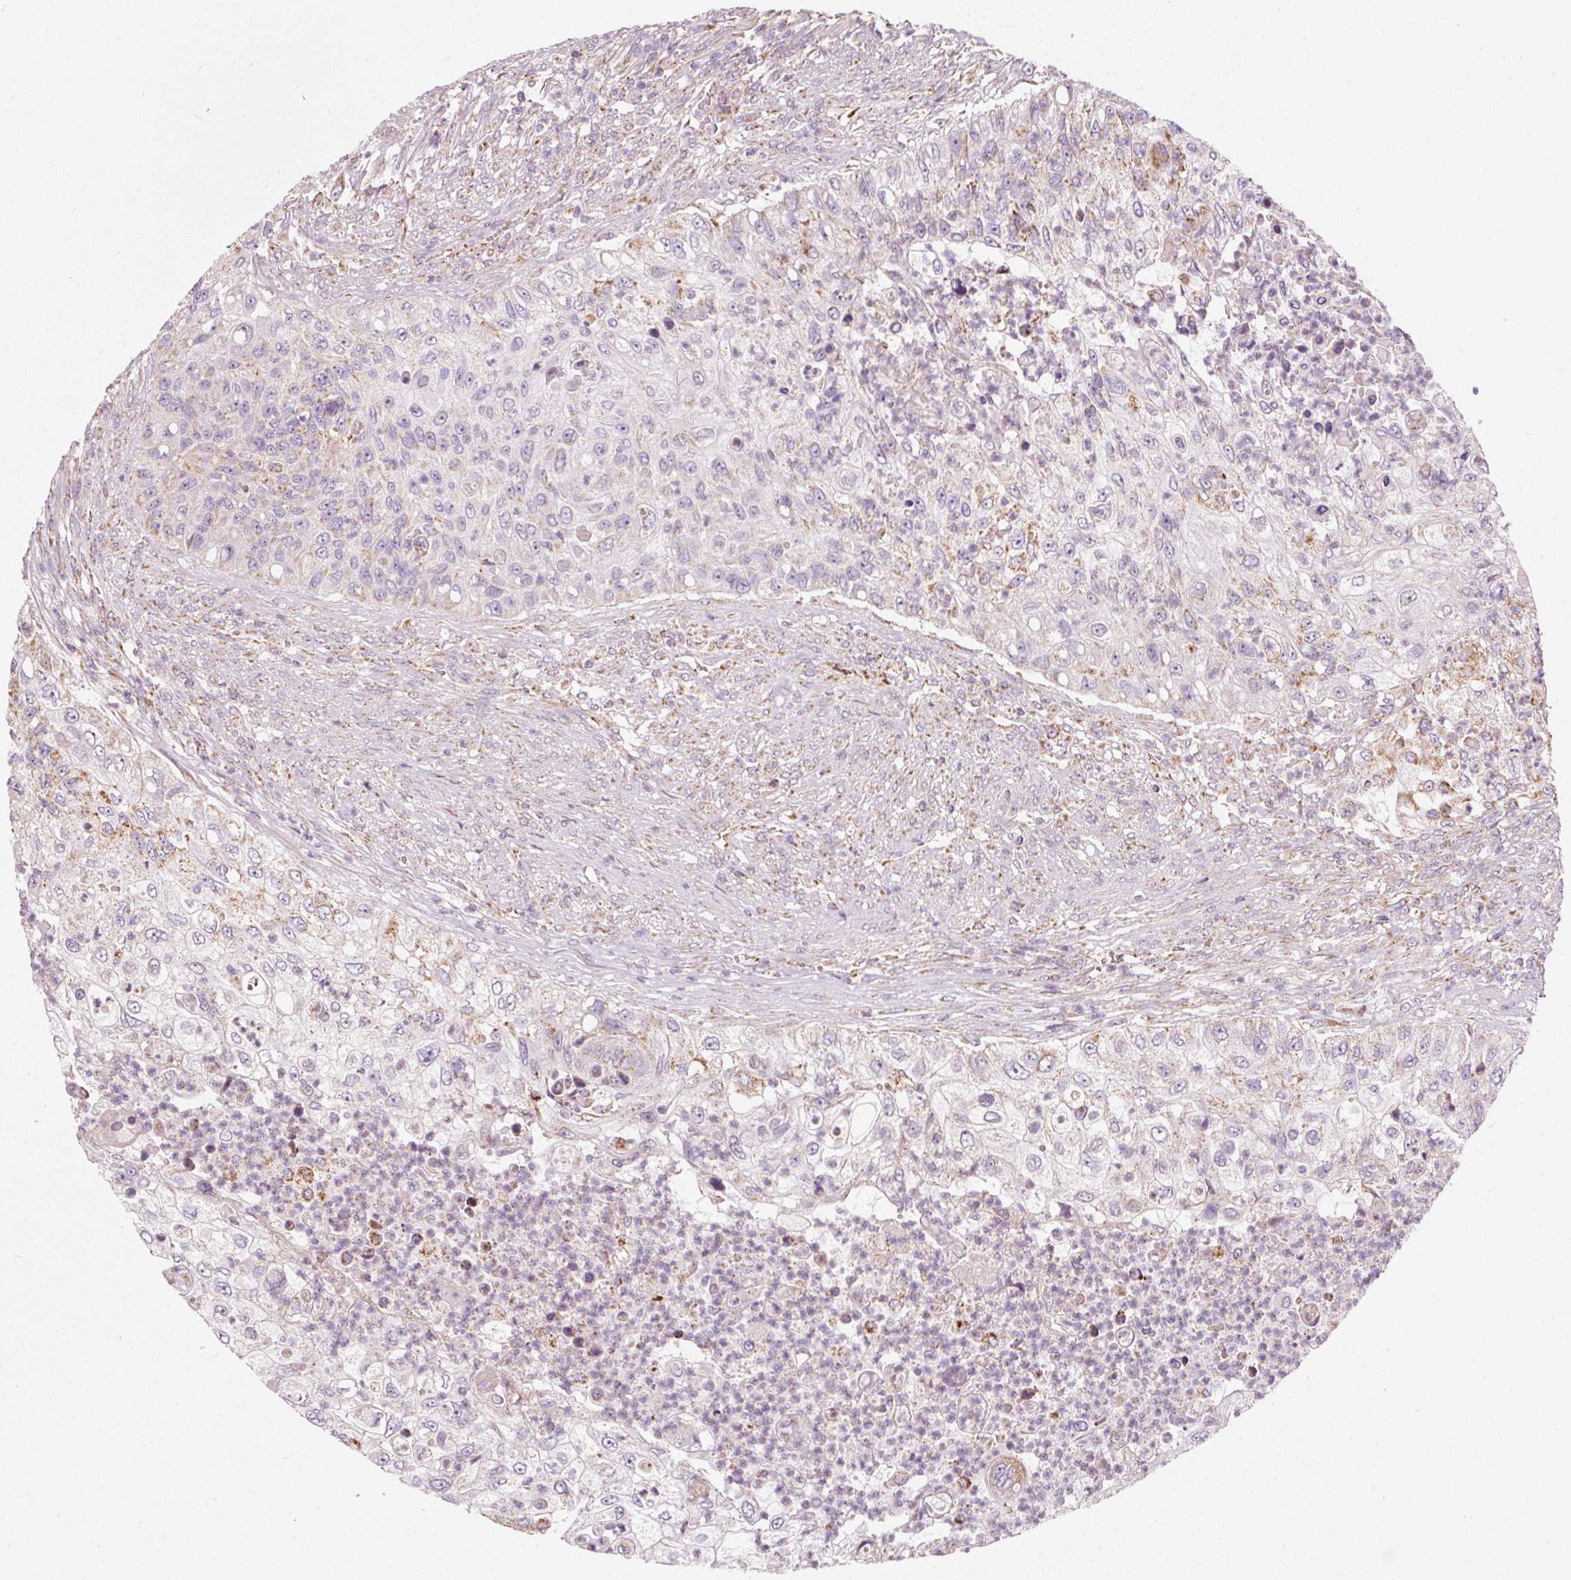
{"staining": {"intensity": "negative", "quantity": "none", "location": "none"}, "tissue": "urothelial cancer", "cell_type": "Tumor cells", "image_type": "cancer", "snomed": [{"axis": "morphology", "description": "Urothelial carcinoma, High grade"}, {"axis": "topography", "description": "Urinary bladder"}], "caption": "Immunohistochemical staining of high-grade urothelial carcinoma reveals no significant expression in tumor cells. Brightfield microscopy of immunohistochemistry stained with DAB (3,3'-diaminobenzidine) (brown) and hematoxylin (blue), captured at high magnification.", "gene": "NDUFB4", "patient": {"sex": "female", "age": 60}}